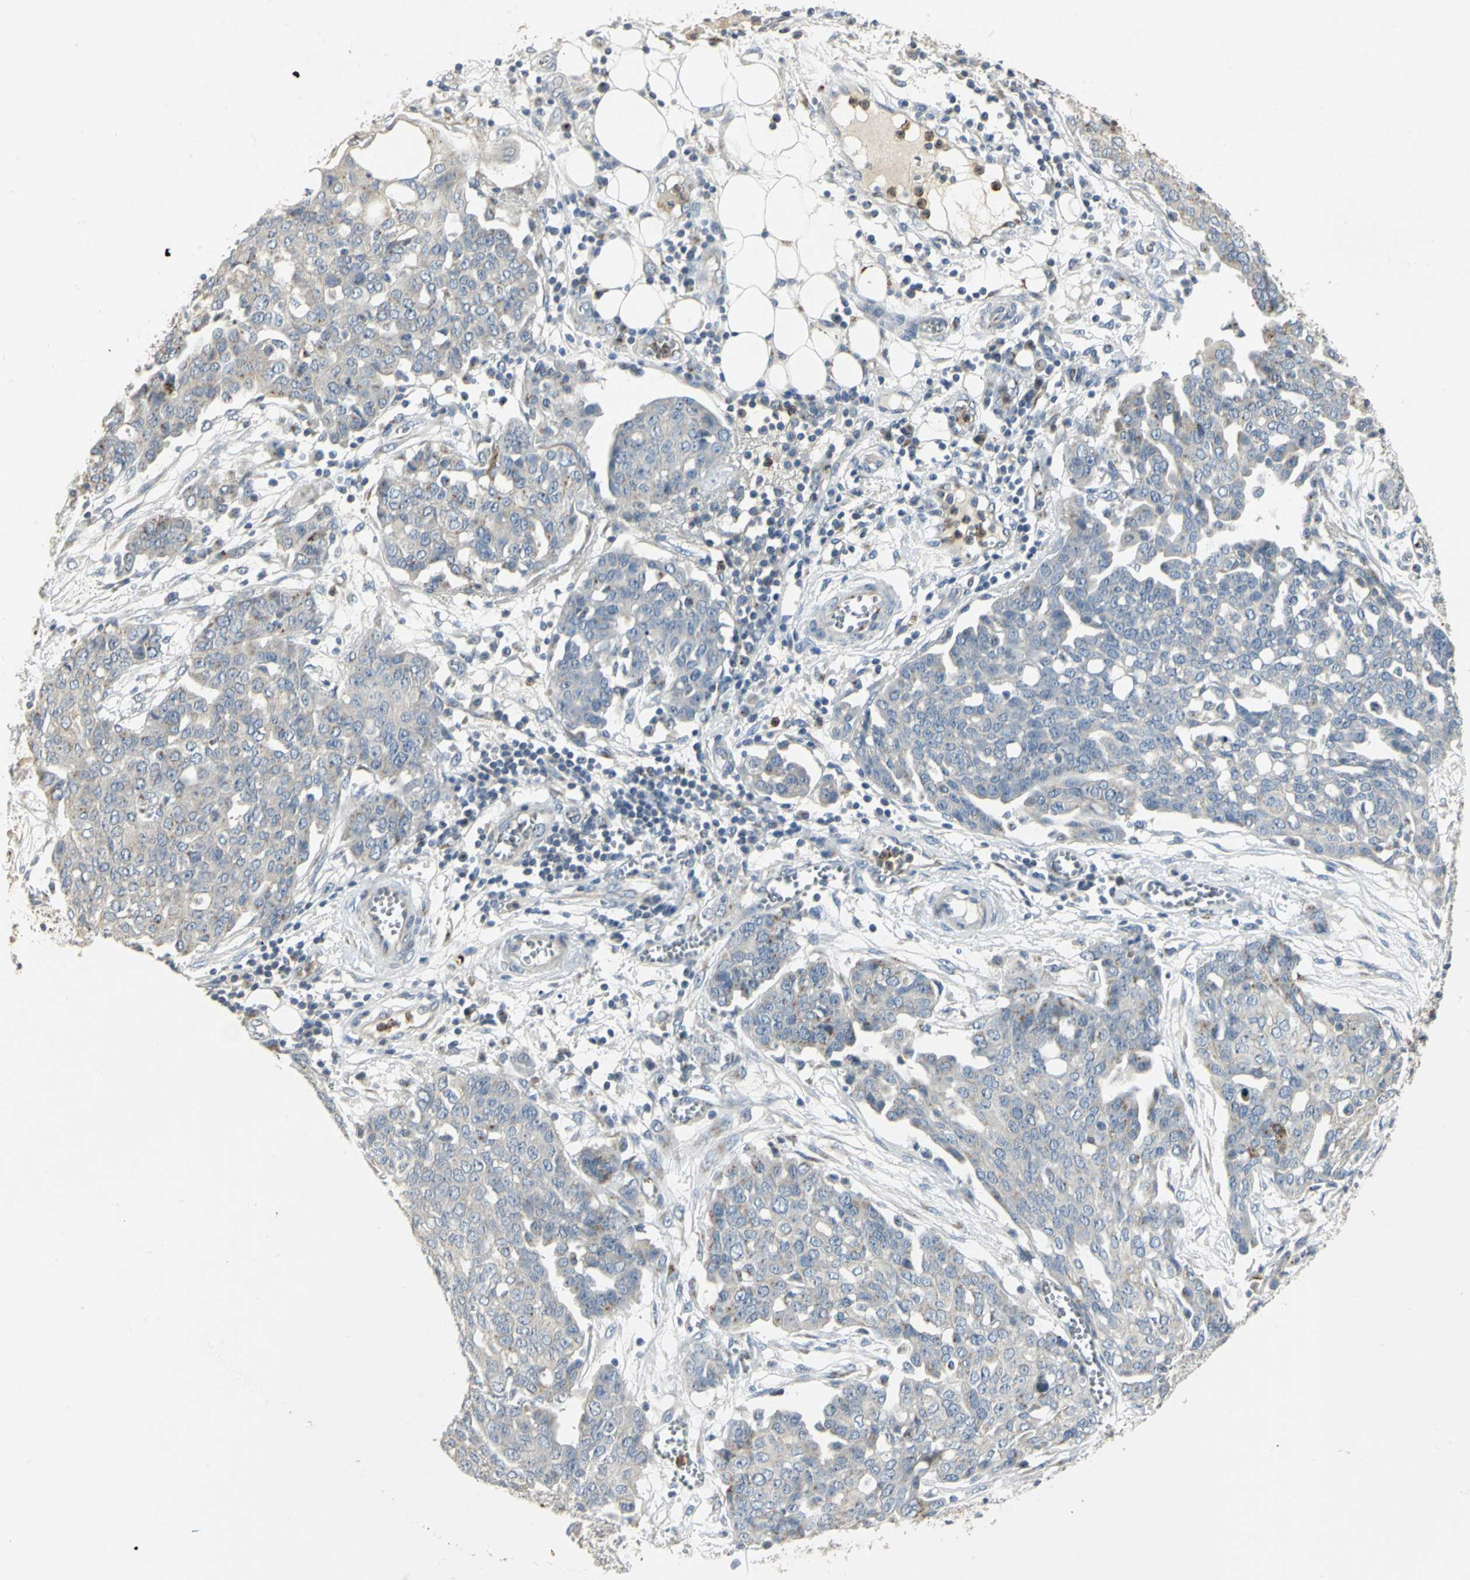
{"staining": {"intensity": "moderate", "quantity": "<25%", "location": "cytoplasmic/membranous"}, "tissue": "ovarian cancer", "cell_type": "Tumor cells", "image_type": "cancer", "snomed": [{"axis": "morphology", "description": "Cystadenocarcinoma, serous, NOS"}, {"axis": "topography", "description": "Soft tissue"}, {"axis": "topography", "description": "Ovary"}], "caption": "High-power microscopy captured an immunohistochemistry histopathology image of ovarian cancer, revealing moderate cytoplasmic/membranous positivity in about <25% of tumor cells.", "gene": "TM9SF2", "patient": {"sex": "female", "age": 57}}